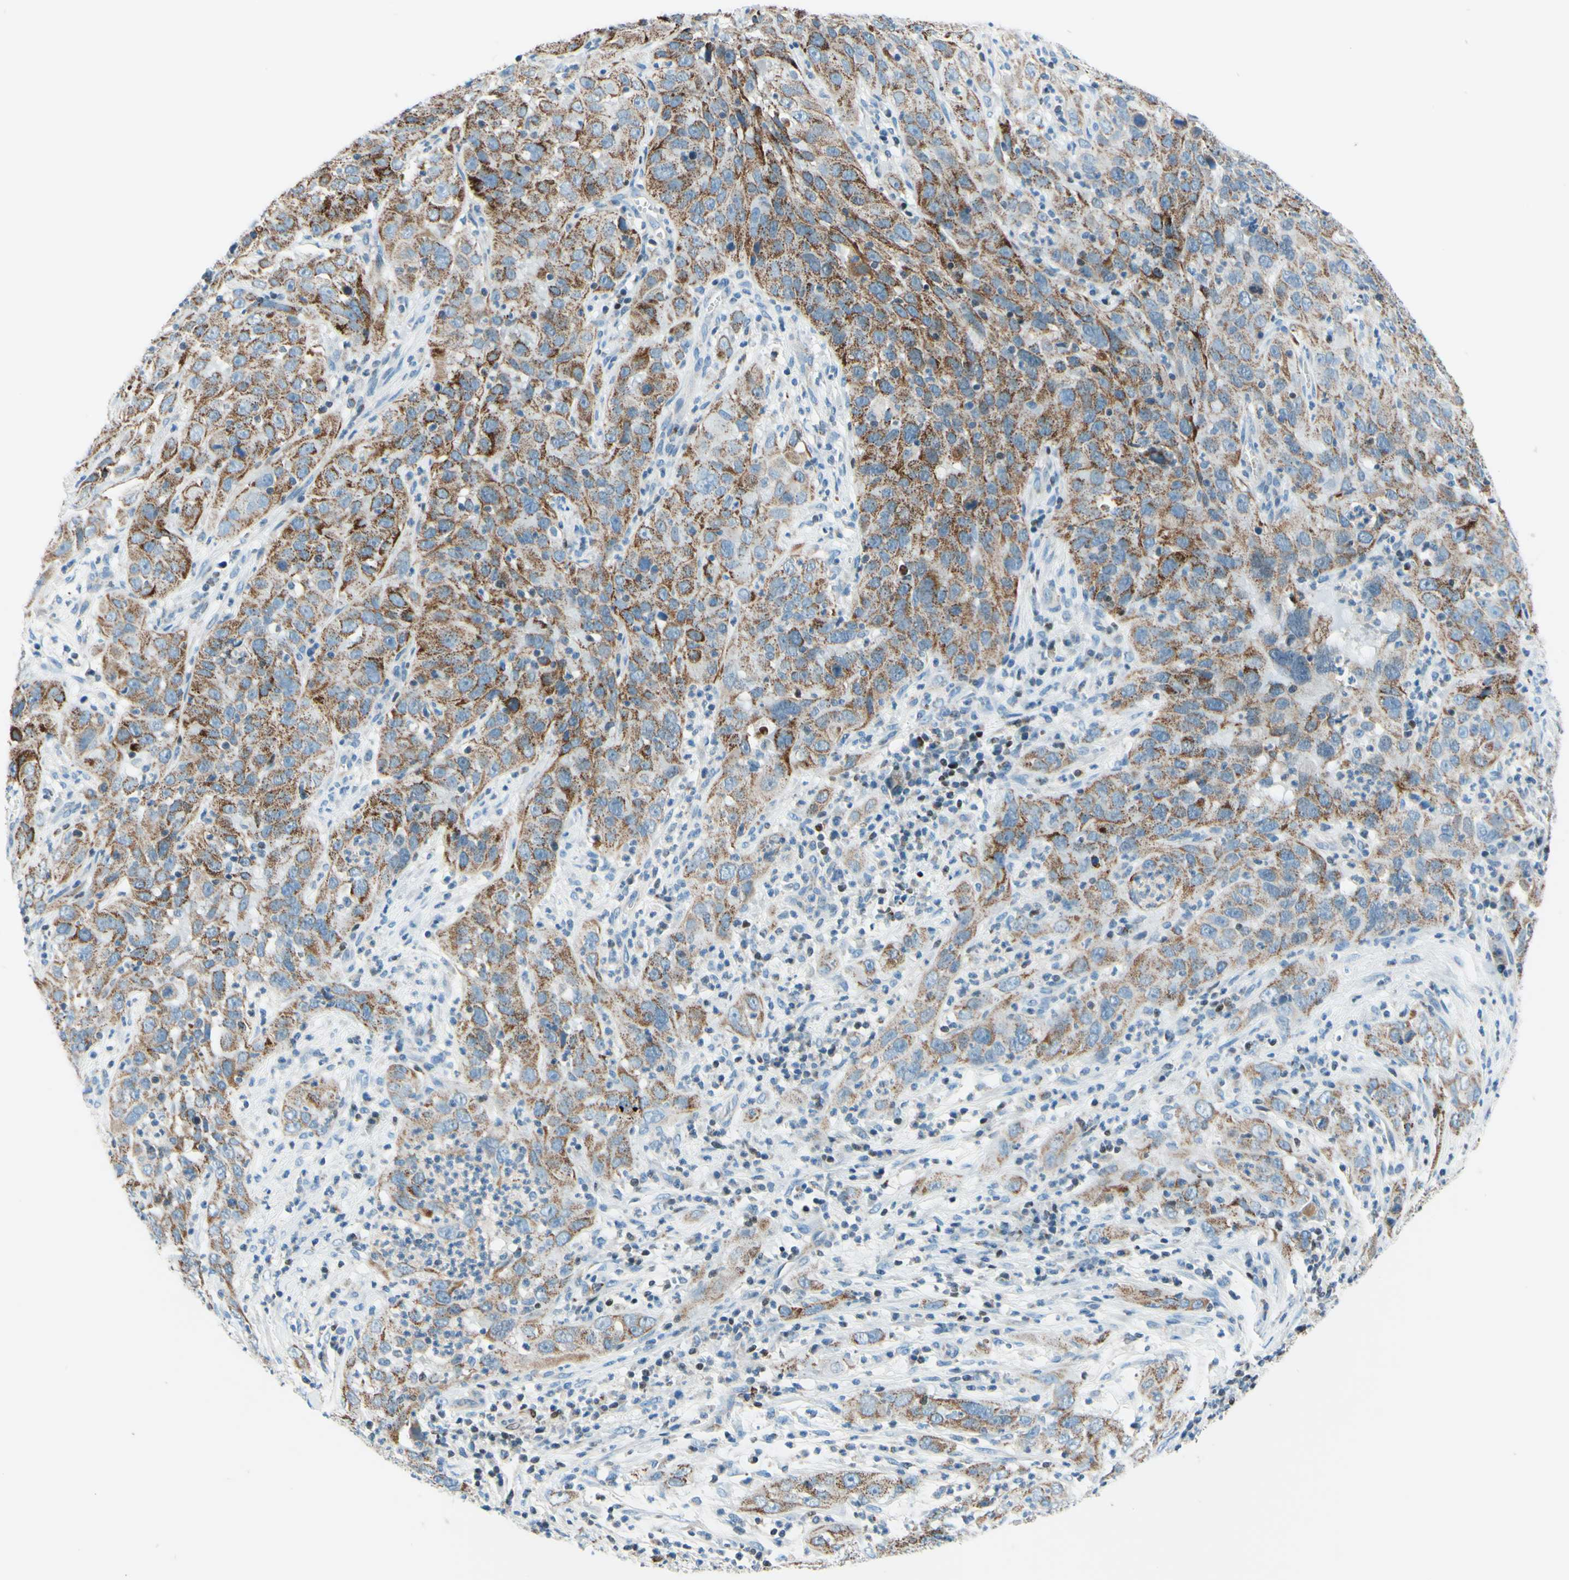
{"staining": {"intensity": "moderate", "quantity": ">75%", "location": "cytoplasmic/membranous"}, "tissue": "cervical cancer", "cell_type": "Tumor cells", "image_type": "cancer", "snomed": [{"axis": "morphology", "description": "Squamous cell carcinoma, NOS"}, {"axis": "topography", "description": "Cervix"}], "caption": "IHC micrograph of neoplastic tissue: cervical cancer stained using IHC shows medium levels of moderate protein expression localized specifically in the cytoplasmic/membranous of tumor cells, appearing as a cytoplasmic/membranous brown color.", "gene": "CBX7", "patient": {"sex": "female", "age": 32}}